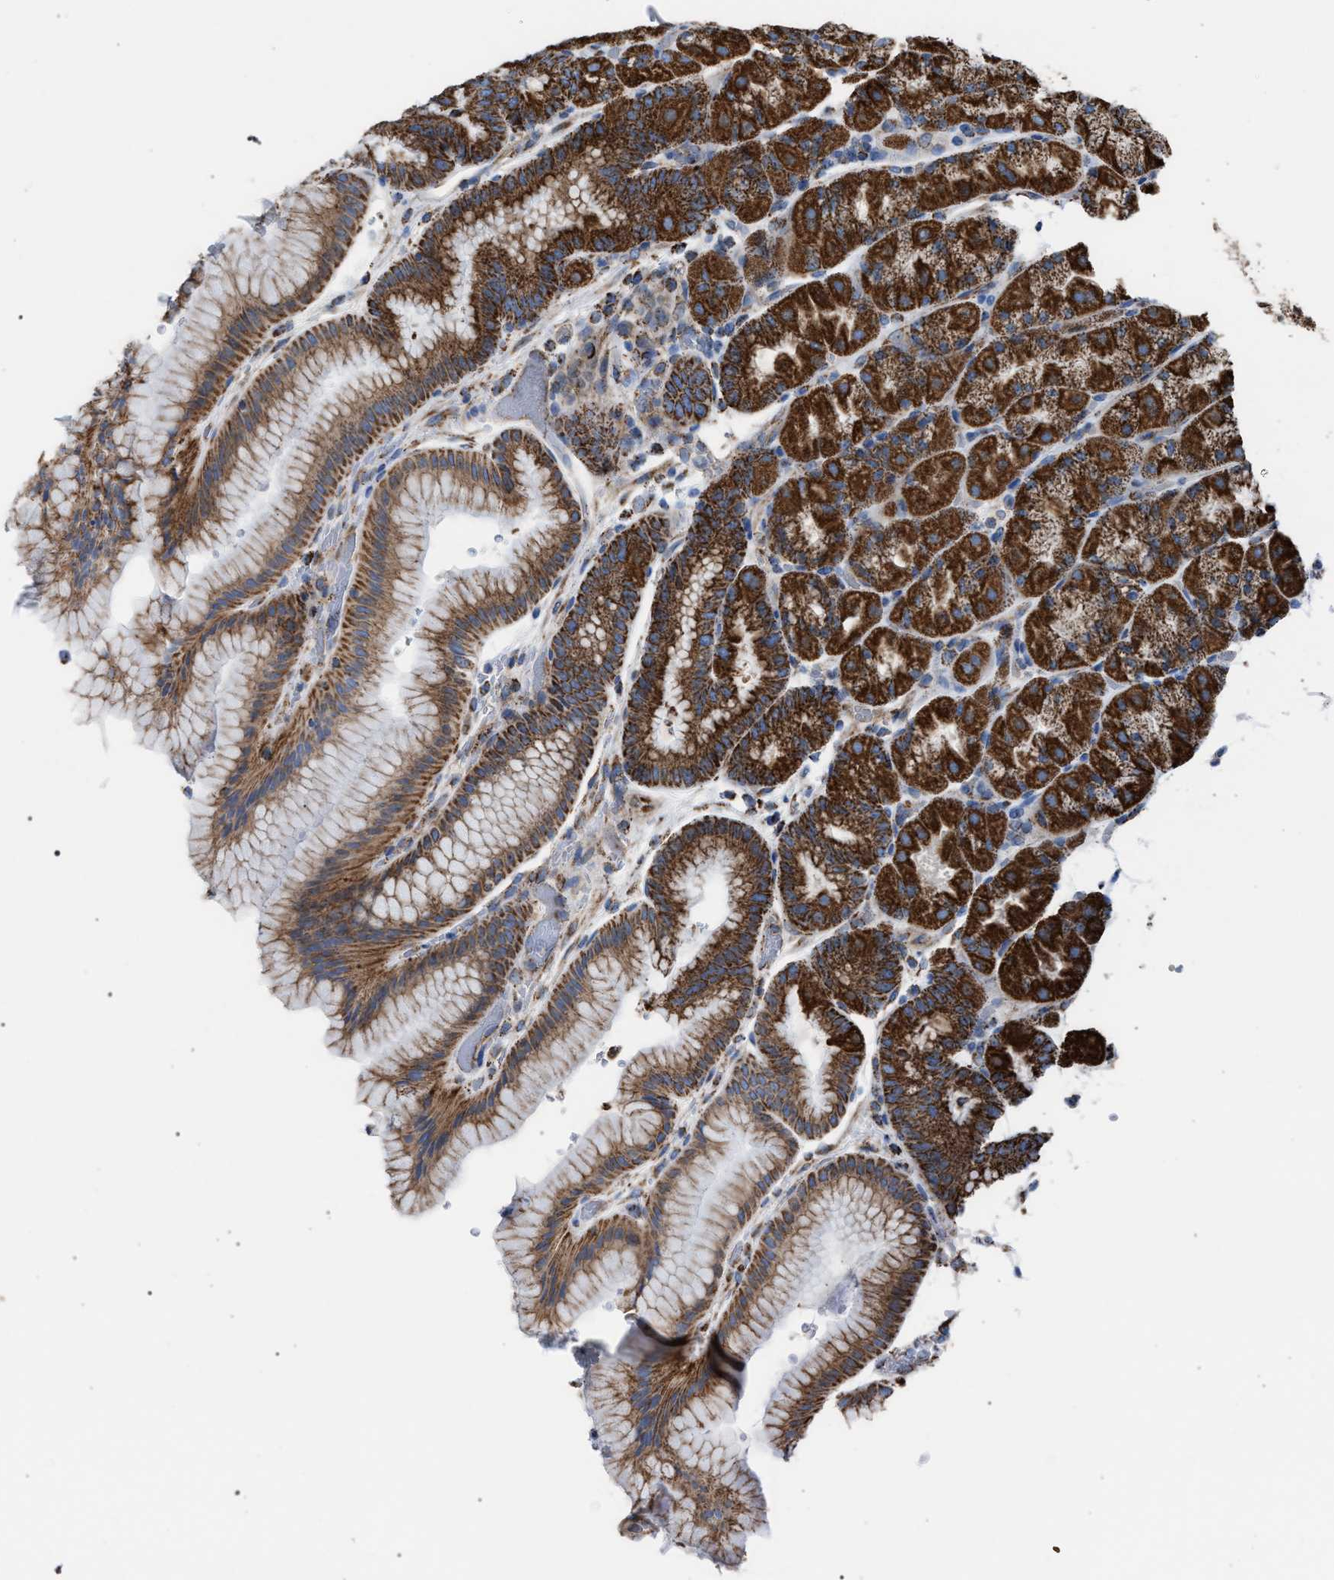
{"staining": {"intensity": "strong", "quantity": ">75%", "location": "cytoplasmic/membranous"}, "tissue": "stomach", "cell_type": "Glandular cells", "image_type": "normal", "snomed": [{"axis": "morphology", "description": "Normal tissue, NOS"}, {"axis": "morphology", "description": "Carcinoid, malignant, NOS"}, {"axis": "topography", "description": "Stomach, upper"}], "caption": "Approximately >75% of glandular cells in normal human stomach show strong cytoplasmic/membranous protein staining as visualized by brown immunohistochemical staining.", "gene": "VPS13A", "patient": {"sex": "male", "age": 39}}